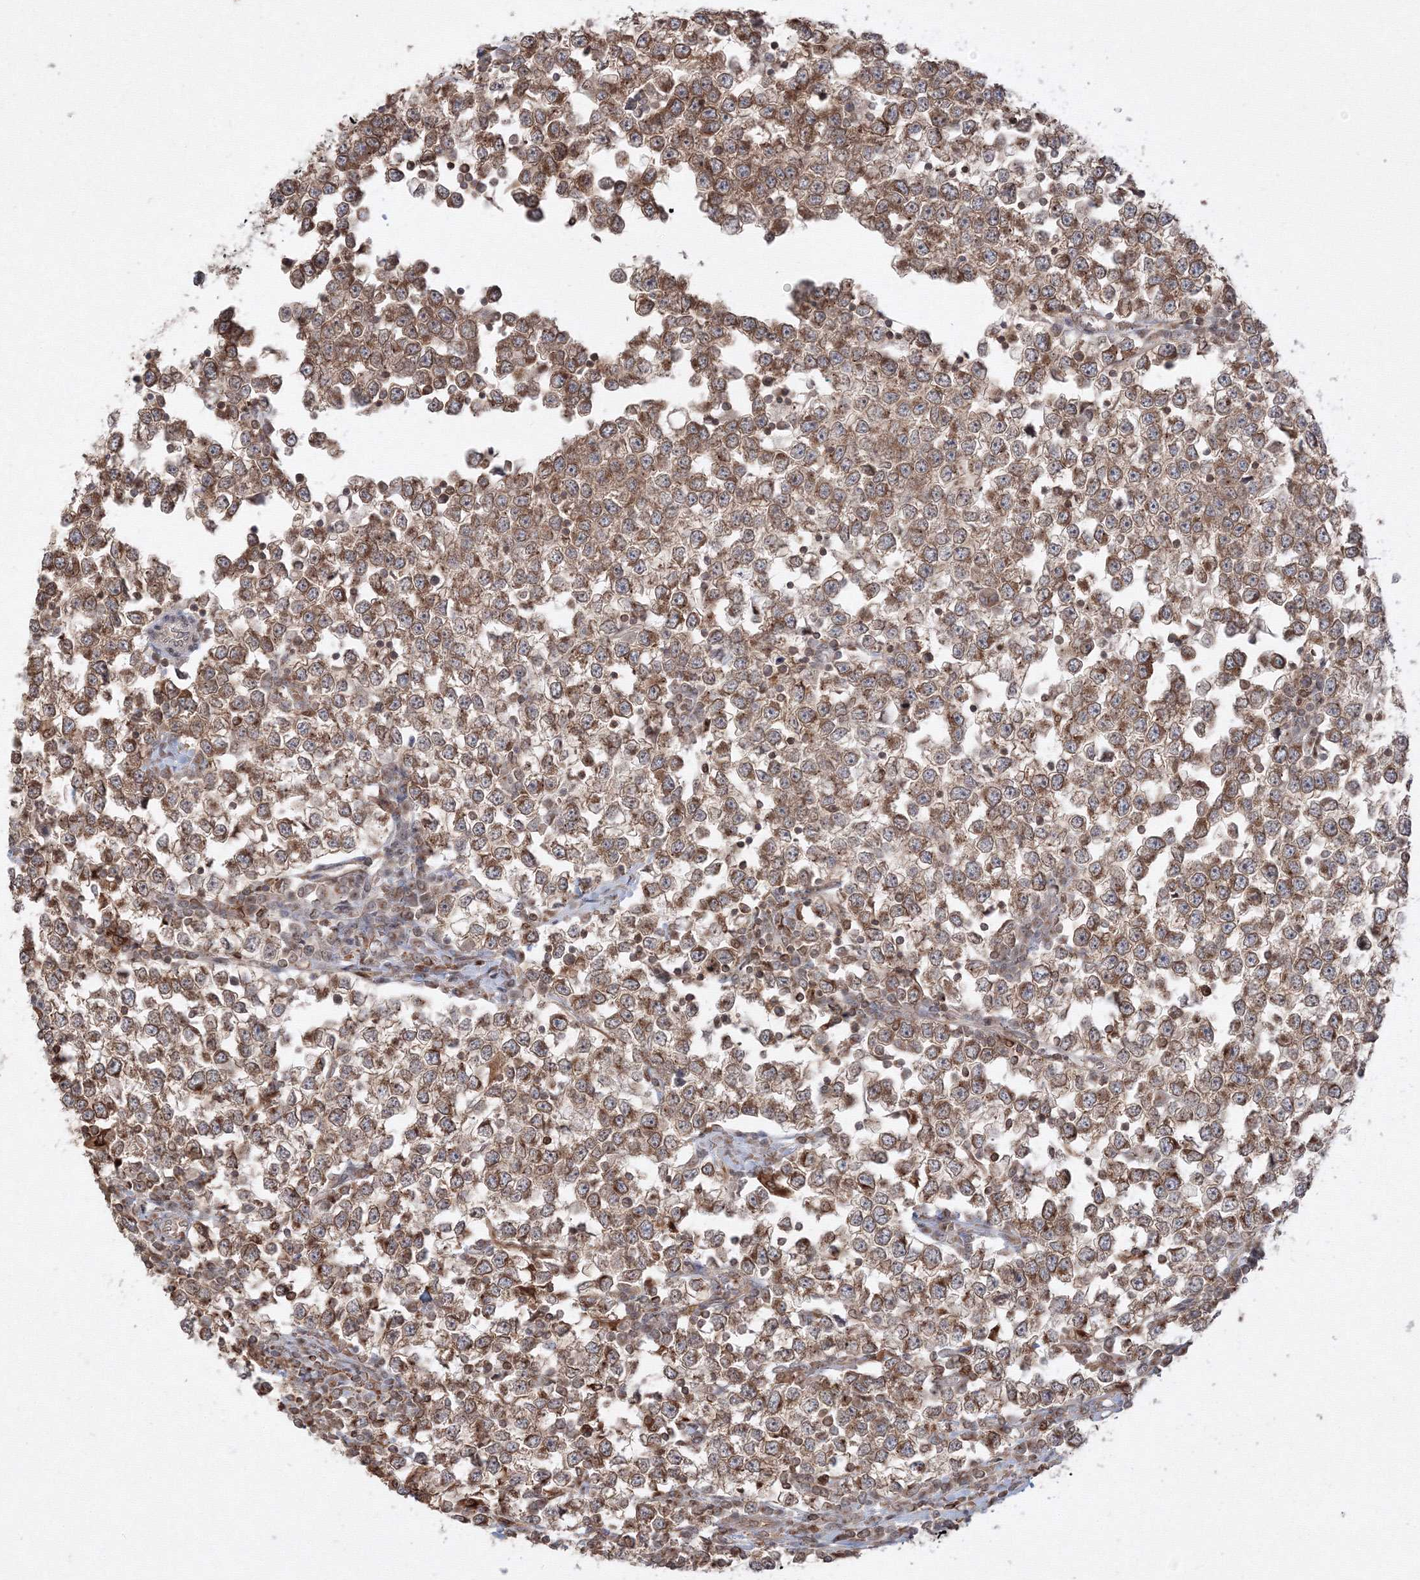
{"staining": {"intensity": "moderate", "quantity": ">75%", "location": "cytoplasmic/membranous"}, "tissue": "testis cancer", "cell_type": "Tumor cells", "image_type": "cancer", "snomed": [{"axis": "morphology", "description": "Seminoma, NOS"}, {"axis": "topography", "description": "Testis"}], "caption": "This is a photomicrograph of IHC staining of testis seminoma, which shows moderate staining in the cytoplasmic/membranous of tumor cells.", "gene": "TMEM50B", "patient": {"sex": "male", "age": 65}}